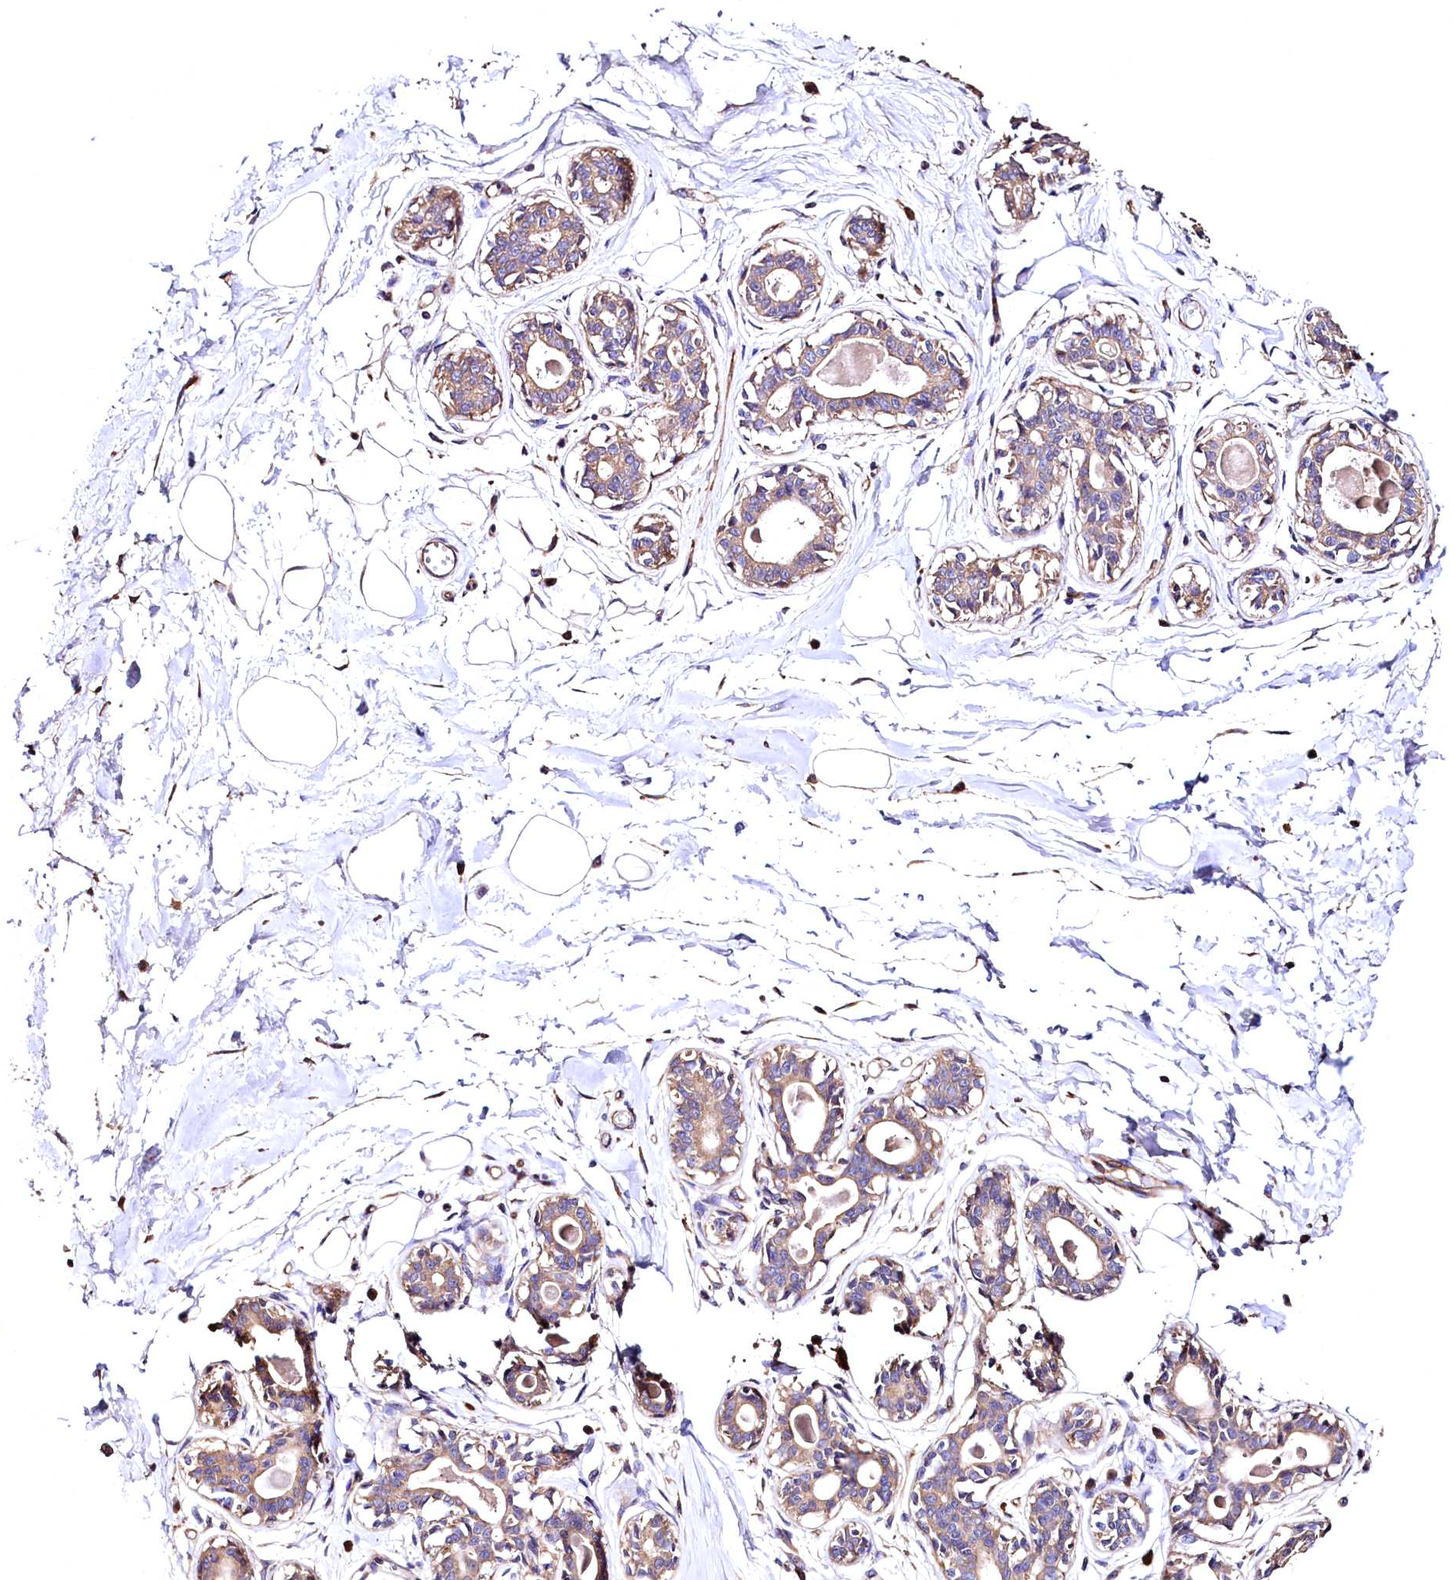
{"staining": {"intensity": "negative", "quantity": "none", "location": "none"}, "tissue": "breast", "cell_type": "Adipocytes", "image_type": "normal", "snomed": [{"axis": "morphology", "description": "Normal tissue, NOS"}, {"axis": "topography", "description": "Breast"}], "caption": "High power microscopy micrograph of an immunohistochemistry image of normal breast, revealing no significant expression in adipocytes. (DAB IHC, high magnification).", "gene": "RASSF1", "patient": {"sex": "female", "age": 45}}